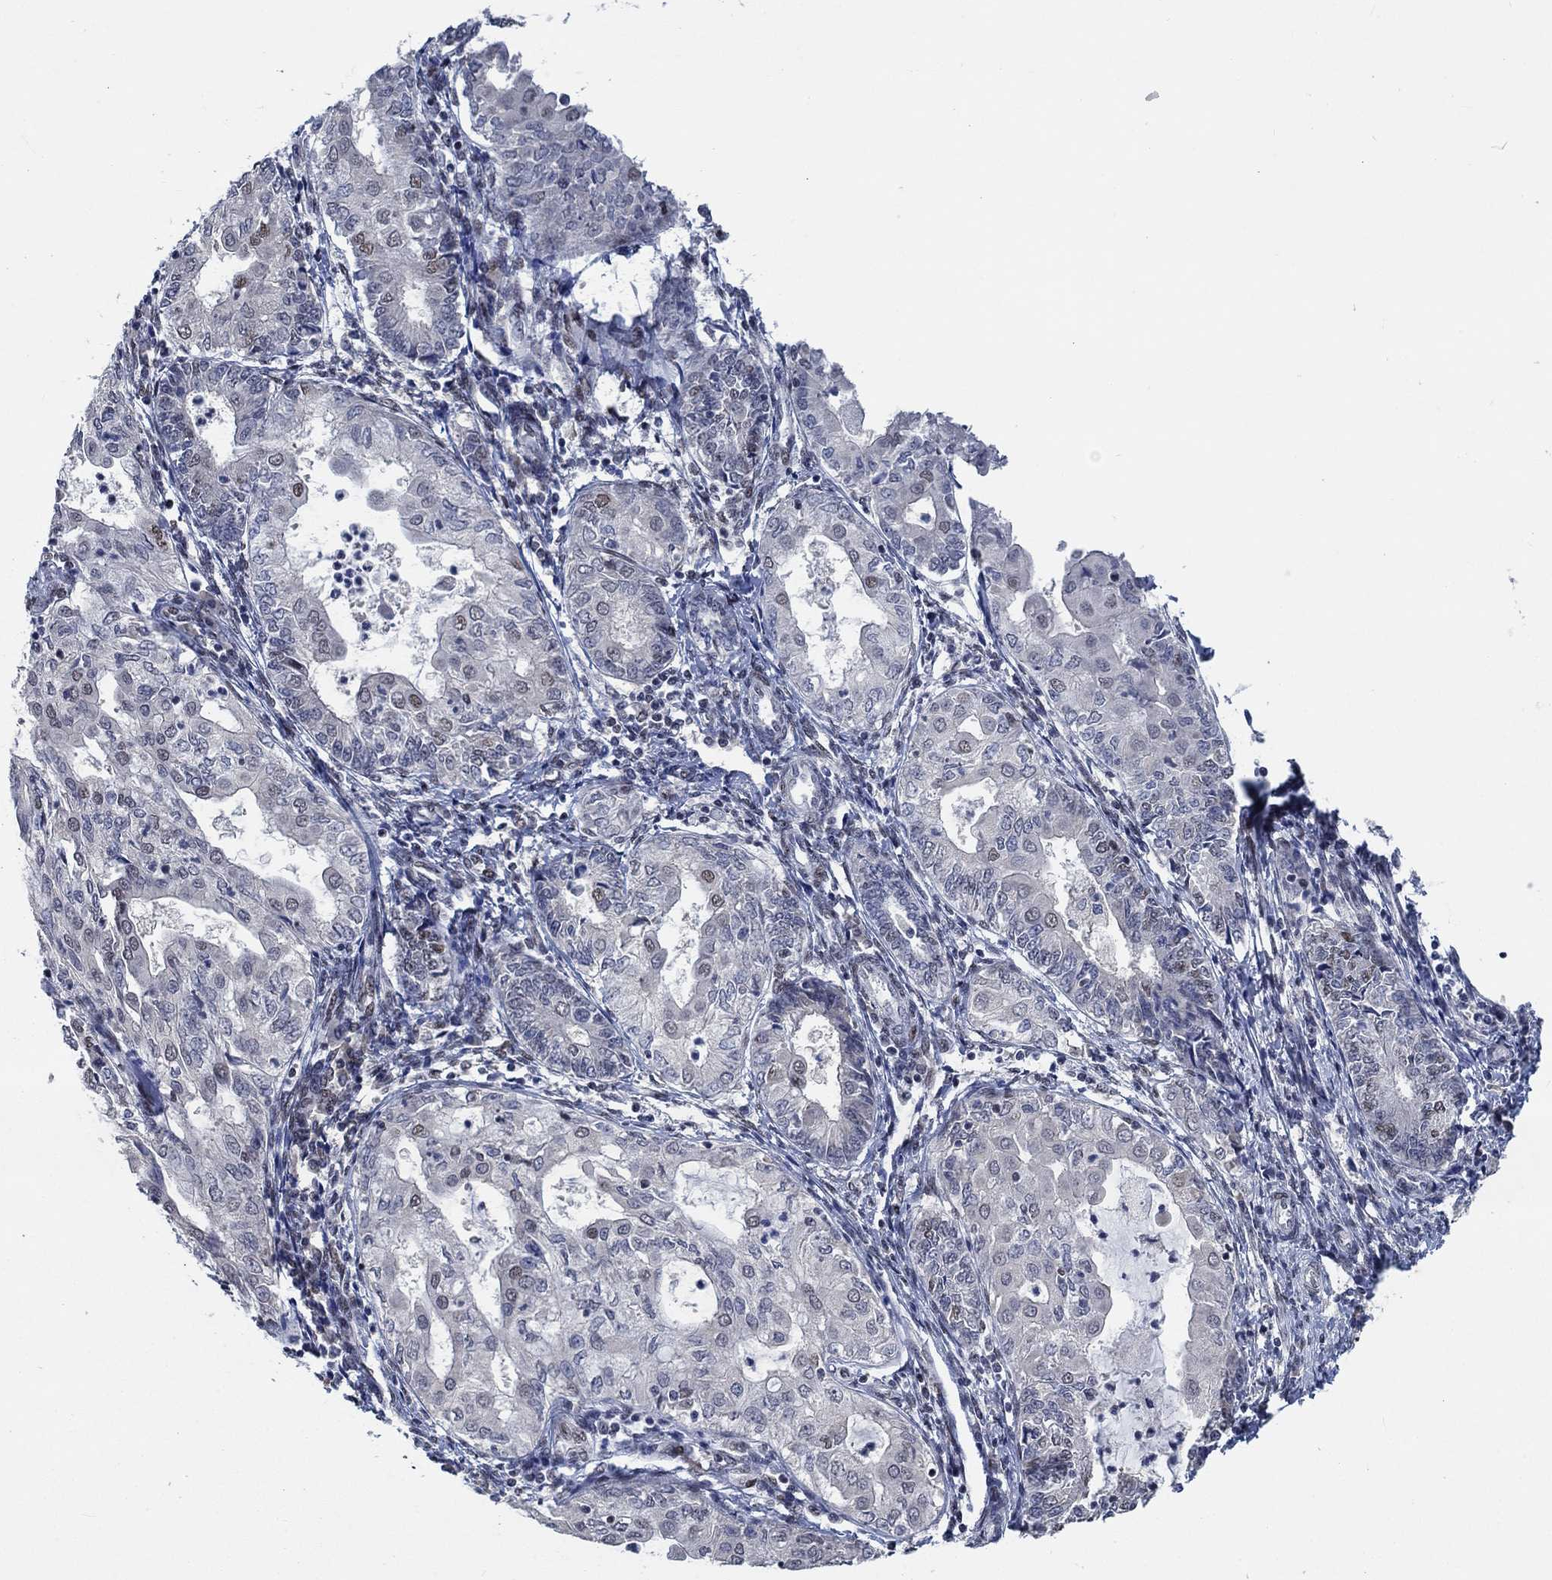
{"staining": {"intensity": "weak", "quantity": "<25%", "location": "nuclear"}, "tissue": "endometrial cancer", "cell_type": "Tumor cells", "image_type": "cancer", "snomed": [{"axis": "morphology", "description": "Adenocarcinoma, NOS"}, {"axis": "topography", "description": "Endometrium"}], "caption": "IHC image of human endometrial adenocarcinoma stained for a protein (brown), which reveals no positivity in tumor cells.", "gene": "HTN1", "patient": {"sex": "female", "age": 68}}